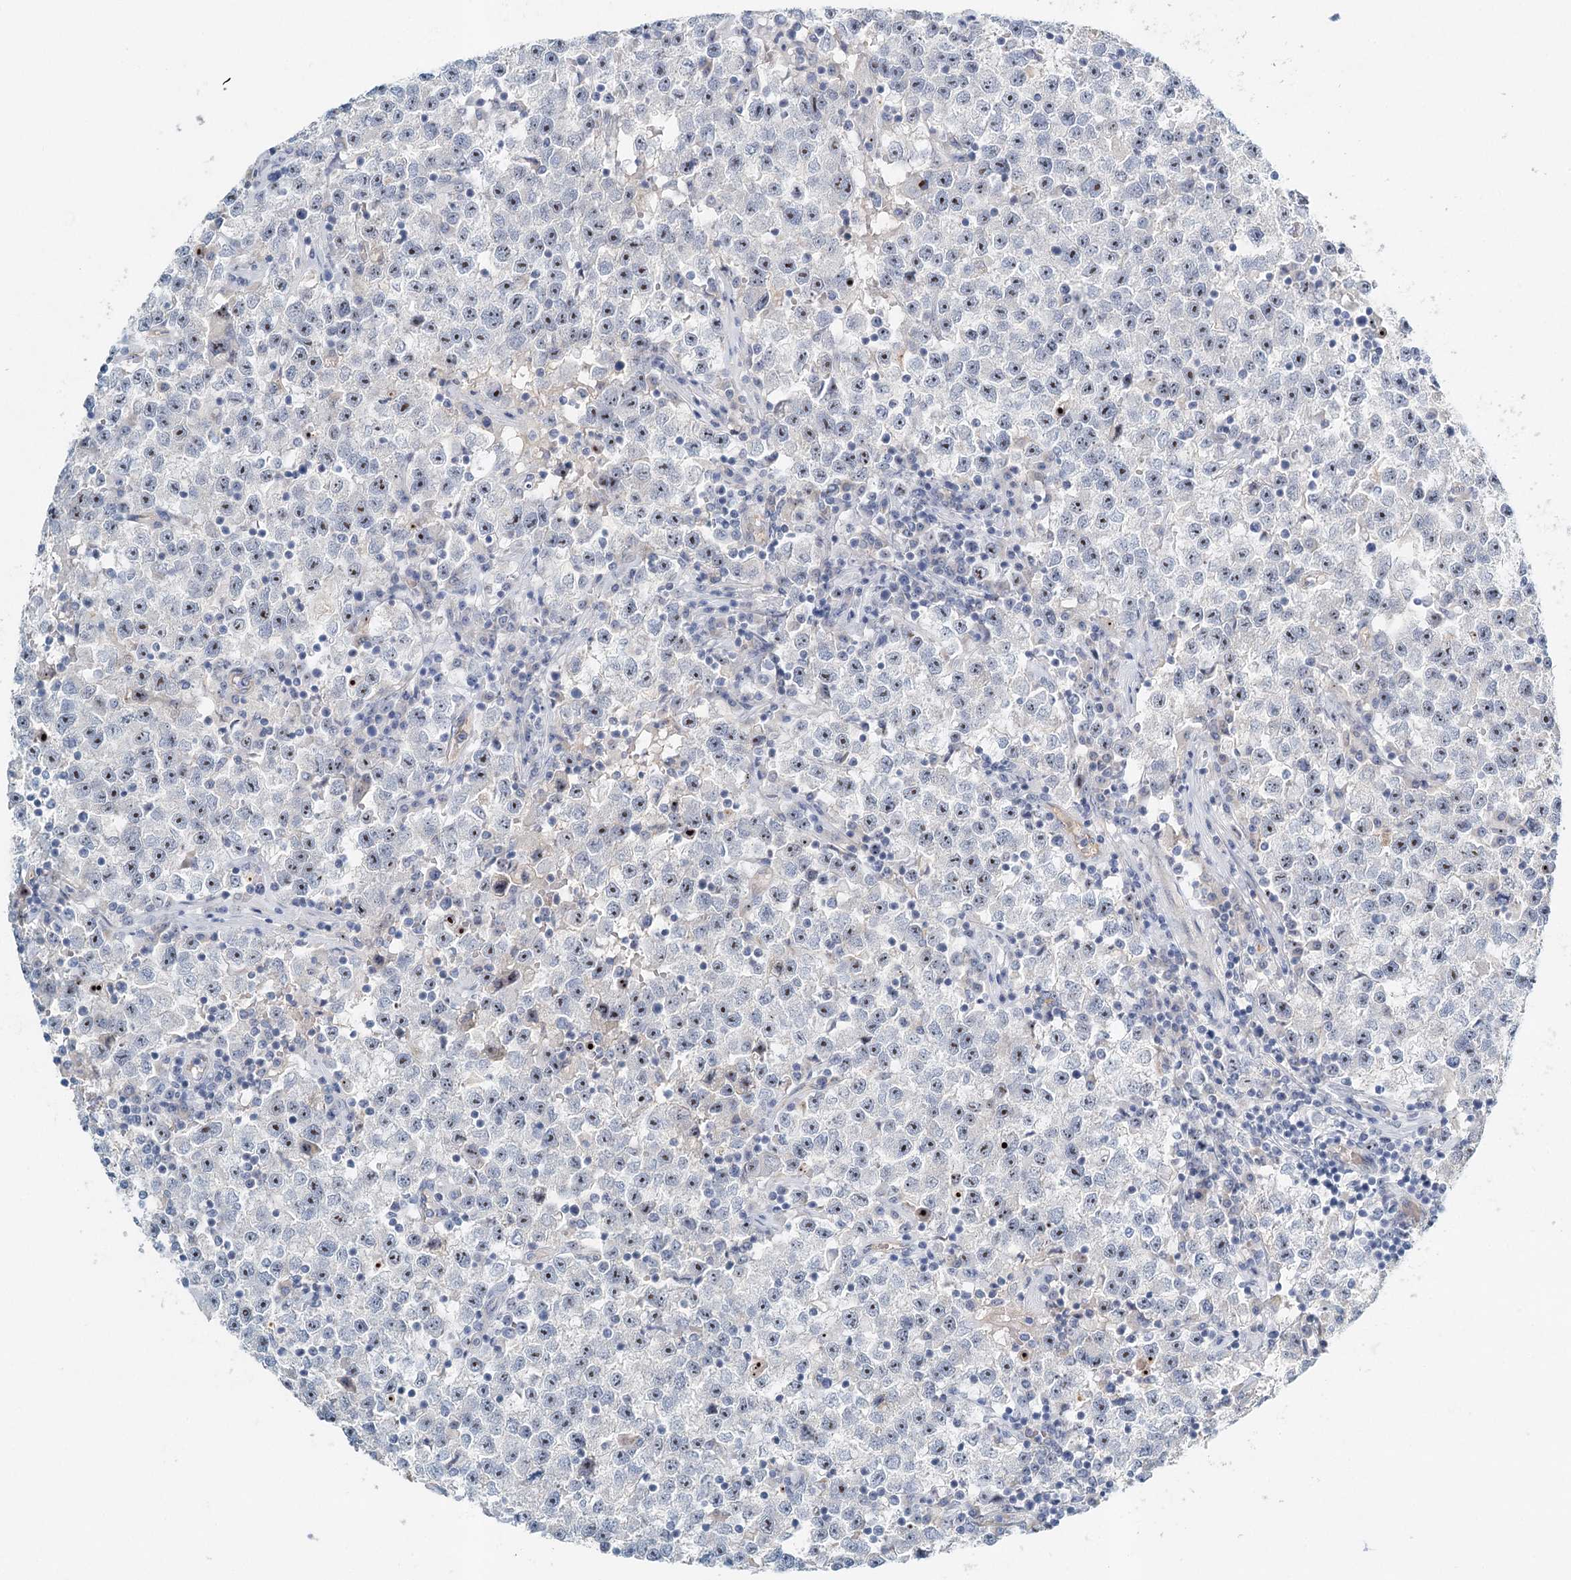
{"staining": {"intensity": "weak", "quantity": "<25%", "location": "nuclear"}, "tissue": "testis cancer", "cell_type": "Tumor cells", "image_type": "cancer", "snomed": [{"axis": "morphology", "description": "Seminoma, NOS"}, {"axis": "topography", "description": "Testis"}], "caption": "Histopathology image shows no significant protein staining in tumor cells of testis seminoma.", "gene": "RBM43", "patient": {"sex": "male", "age": 22}}